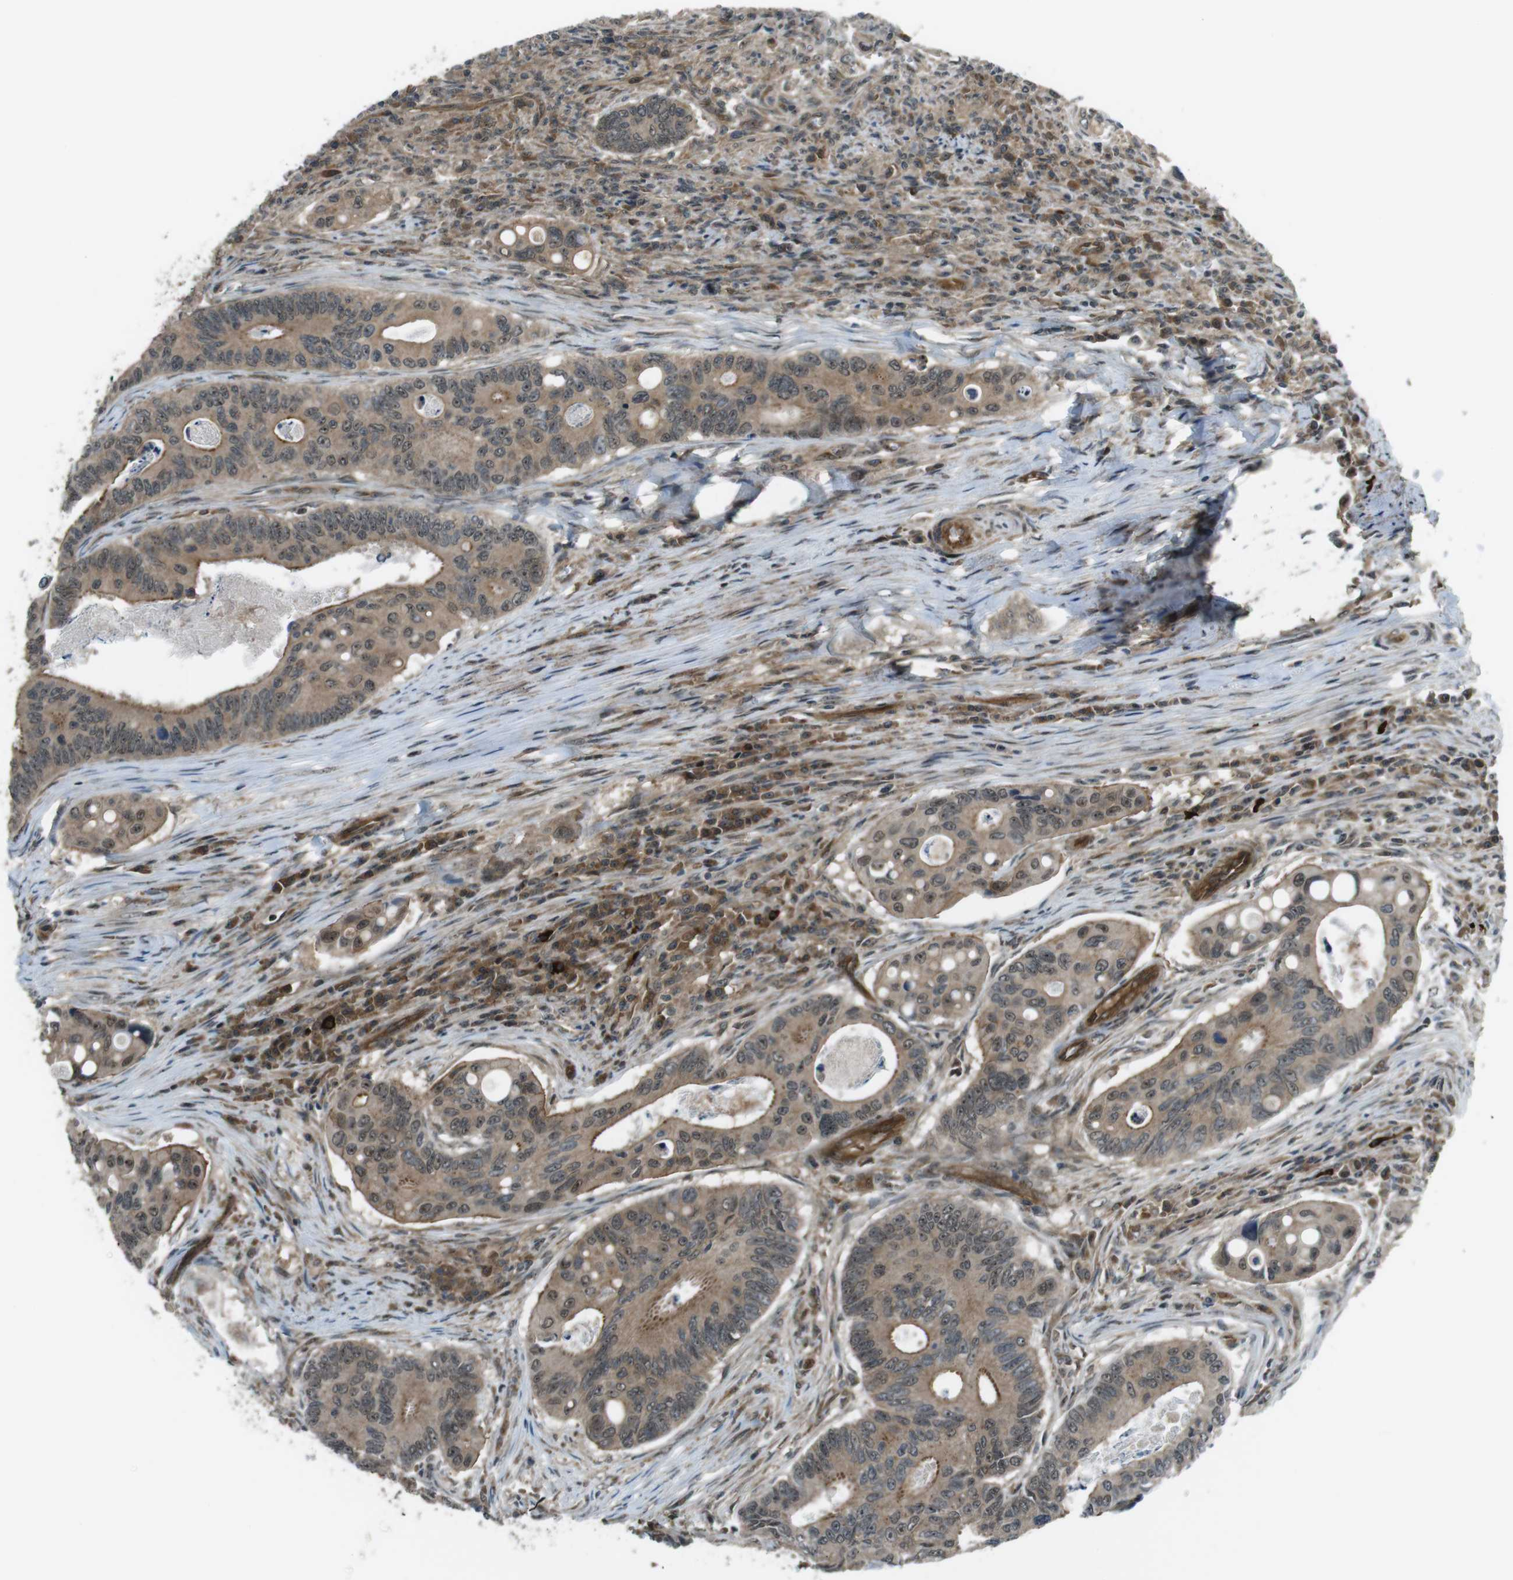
{"staining": {"intensity": "moderate", "quantity": ">75%", "location": "cytoplasmic/membranous,nuclear"}, "tissue": "colorectal cancer", "cell_type": "Tumor cells", "image_type": "cancer", "snomed": [{"axis": "morphology", "description": "Inflammation, NOS"}, {"axis": "morphology", "description": "Adenocarcinoma, NOS"}, {"axis": "topography", "description": "Colon"}], "caption": "Colorectal cancer (adenocarcinoma) tissue shows moderate cytoplasmic/membranous and nuclear positivity in about >75% of tumor cells", "gene": "TIAM2", "patient": {"sex": "male", "age": 72}}